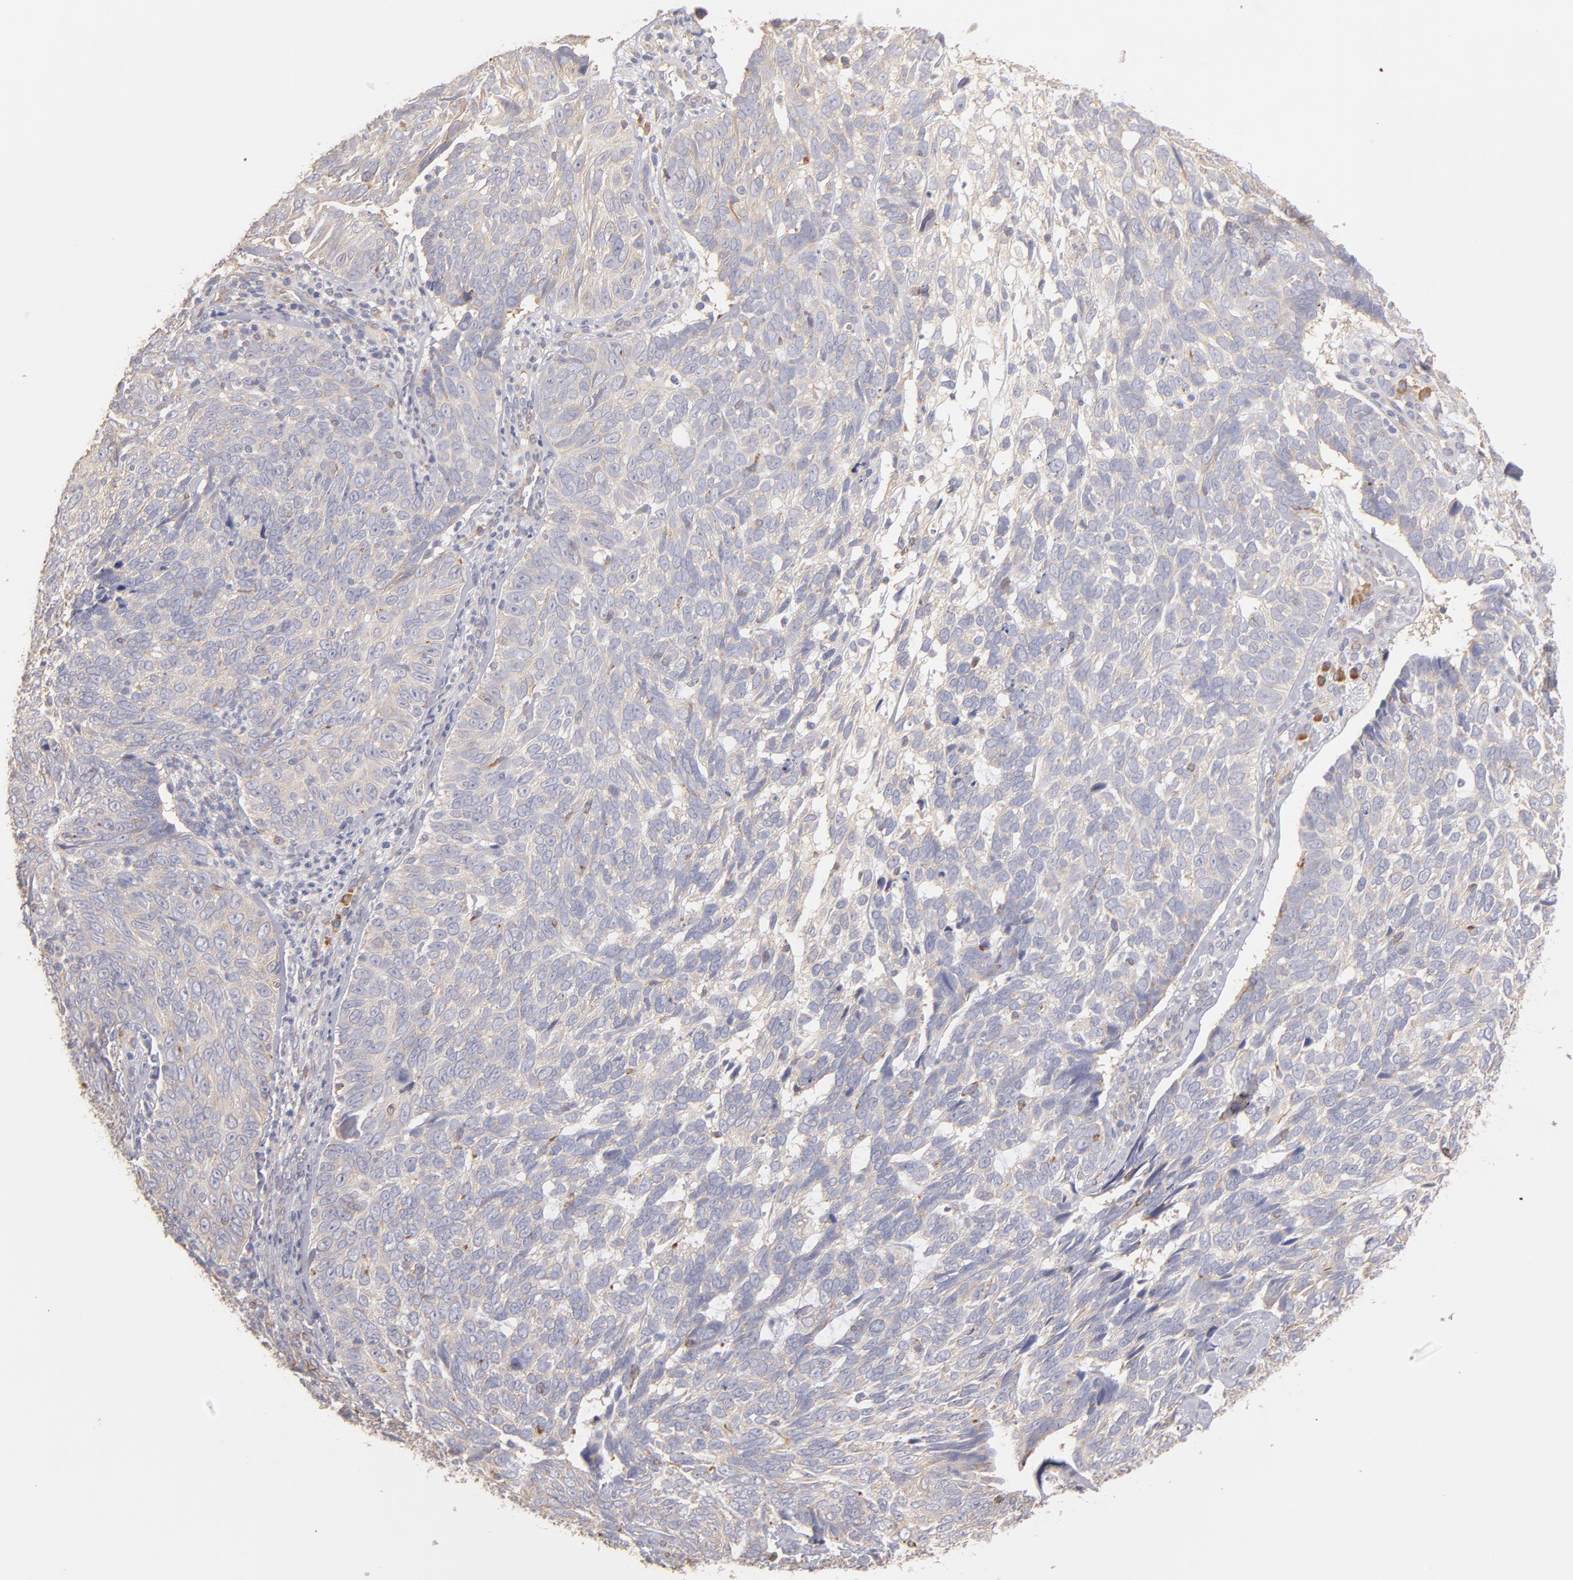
{"staining": {"intensity": "weak", "quantity": ">75%", "location": "cytoplasmic/membranous"}, "tissue": "skin cancer", "cell_type": "Tumor cells", "image_type": "cancer", "snomed": [{"axis": "morphology", "description": "Basal cell carcinoma"}, {"axis": "topography", "description": "Skin"}], "caption": "Protein staining demonstrates weak cytoplasmic/membranous staining in approximately >75% of tumor cells in basal cell carcinoma (skin).", "gene": "ENTPD5", "patient": {"sex": "male", "age": 72}}